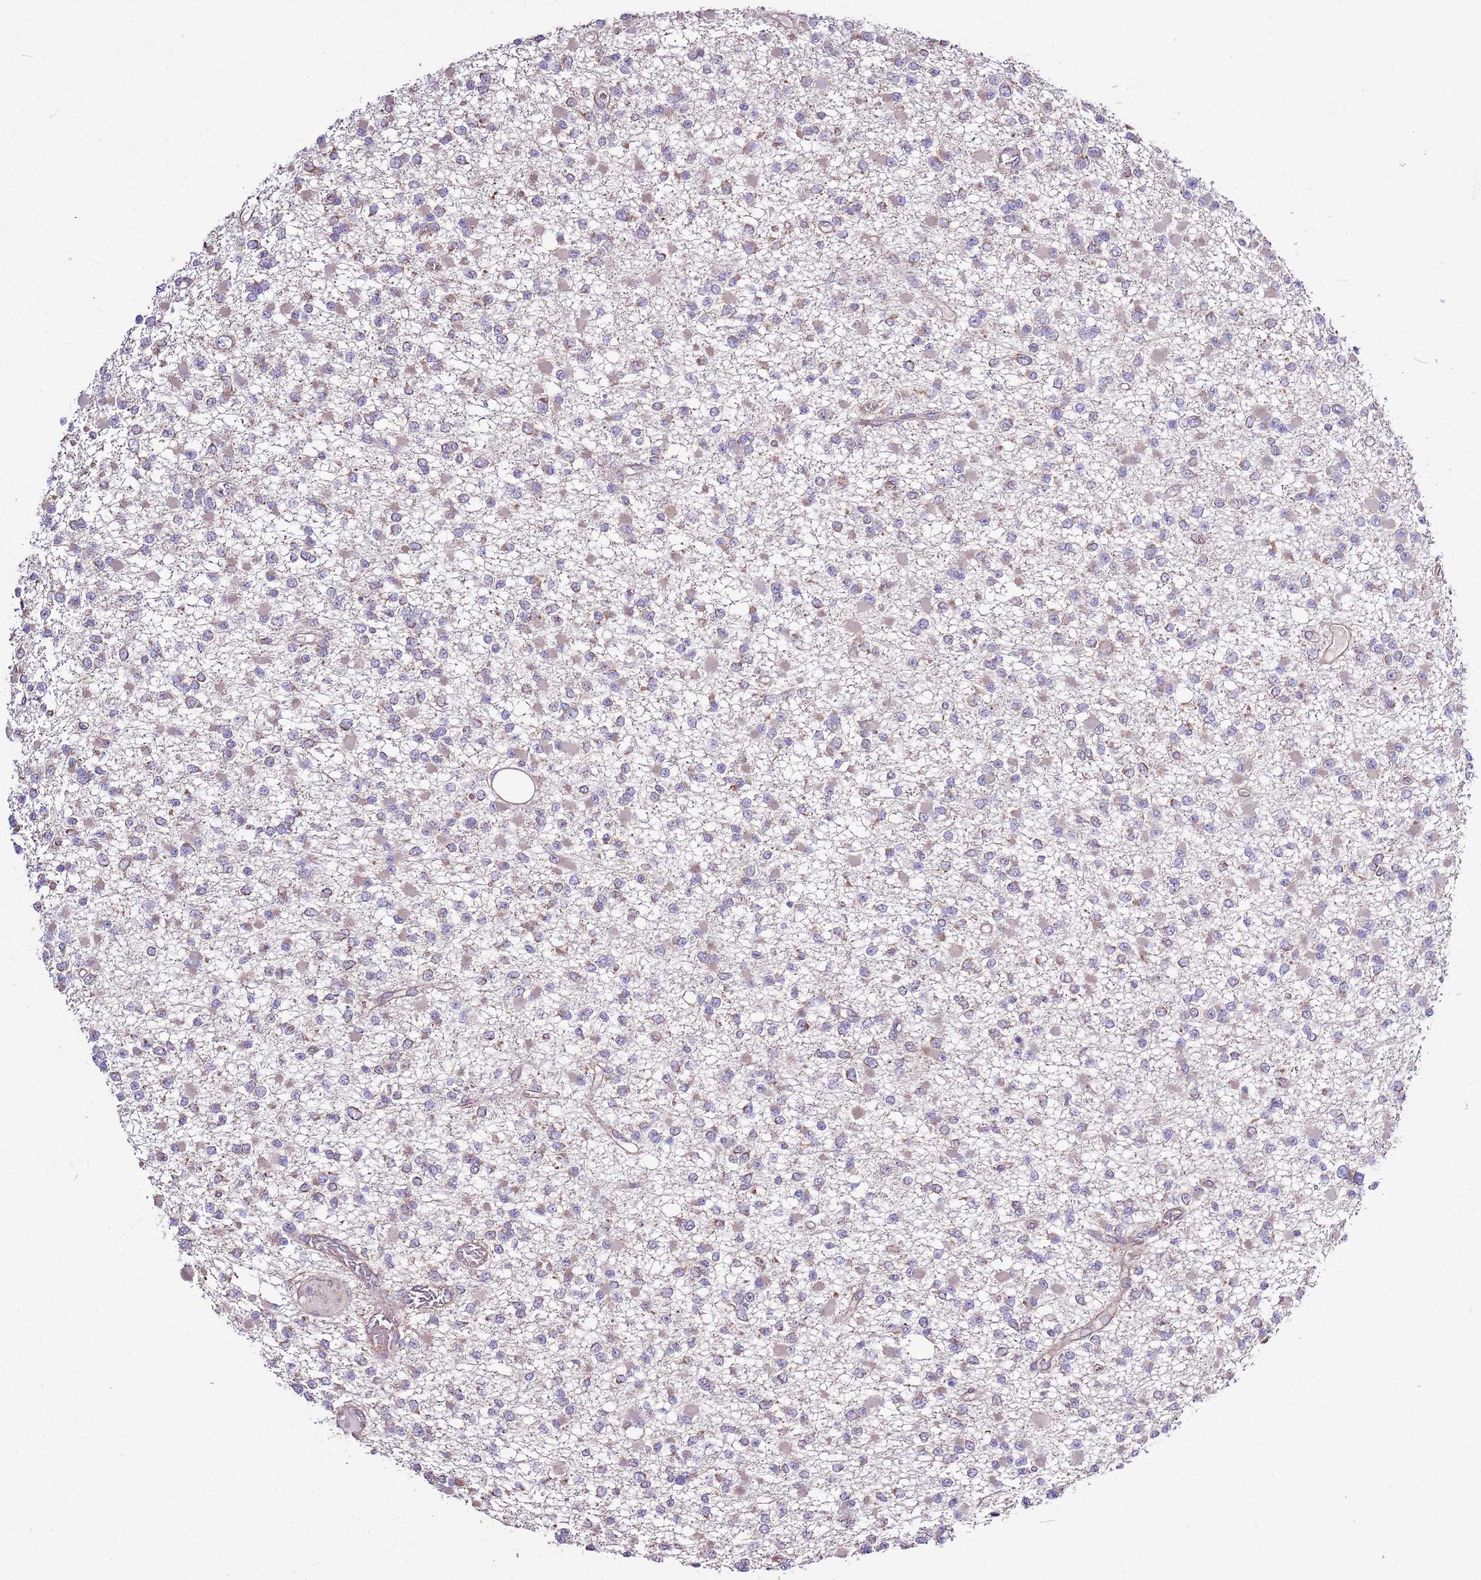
{"staining": {"intensity": "weak", "quantity": "<25%", "location": "cytoplasmic/membranous"}, "tissue": "glioma", "cell_type": "Tumor cells", "image_type": "cancer", "snomed": [{"axis": "morphology", "description": "Glioma, malignant, Low grade"}, {"axis": "topography", "description": "Brain"}], "caption": "Immunohistochemistry of human low-grade glioma (malignant) reveals no positivity in tumor cells.", "gene": "SMG1", "patient": {"sex": "female", "age": 22}}